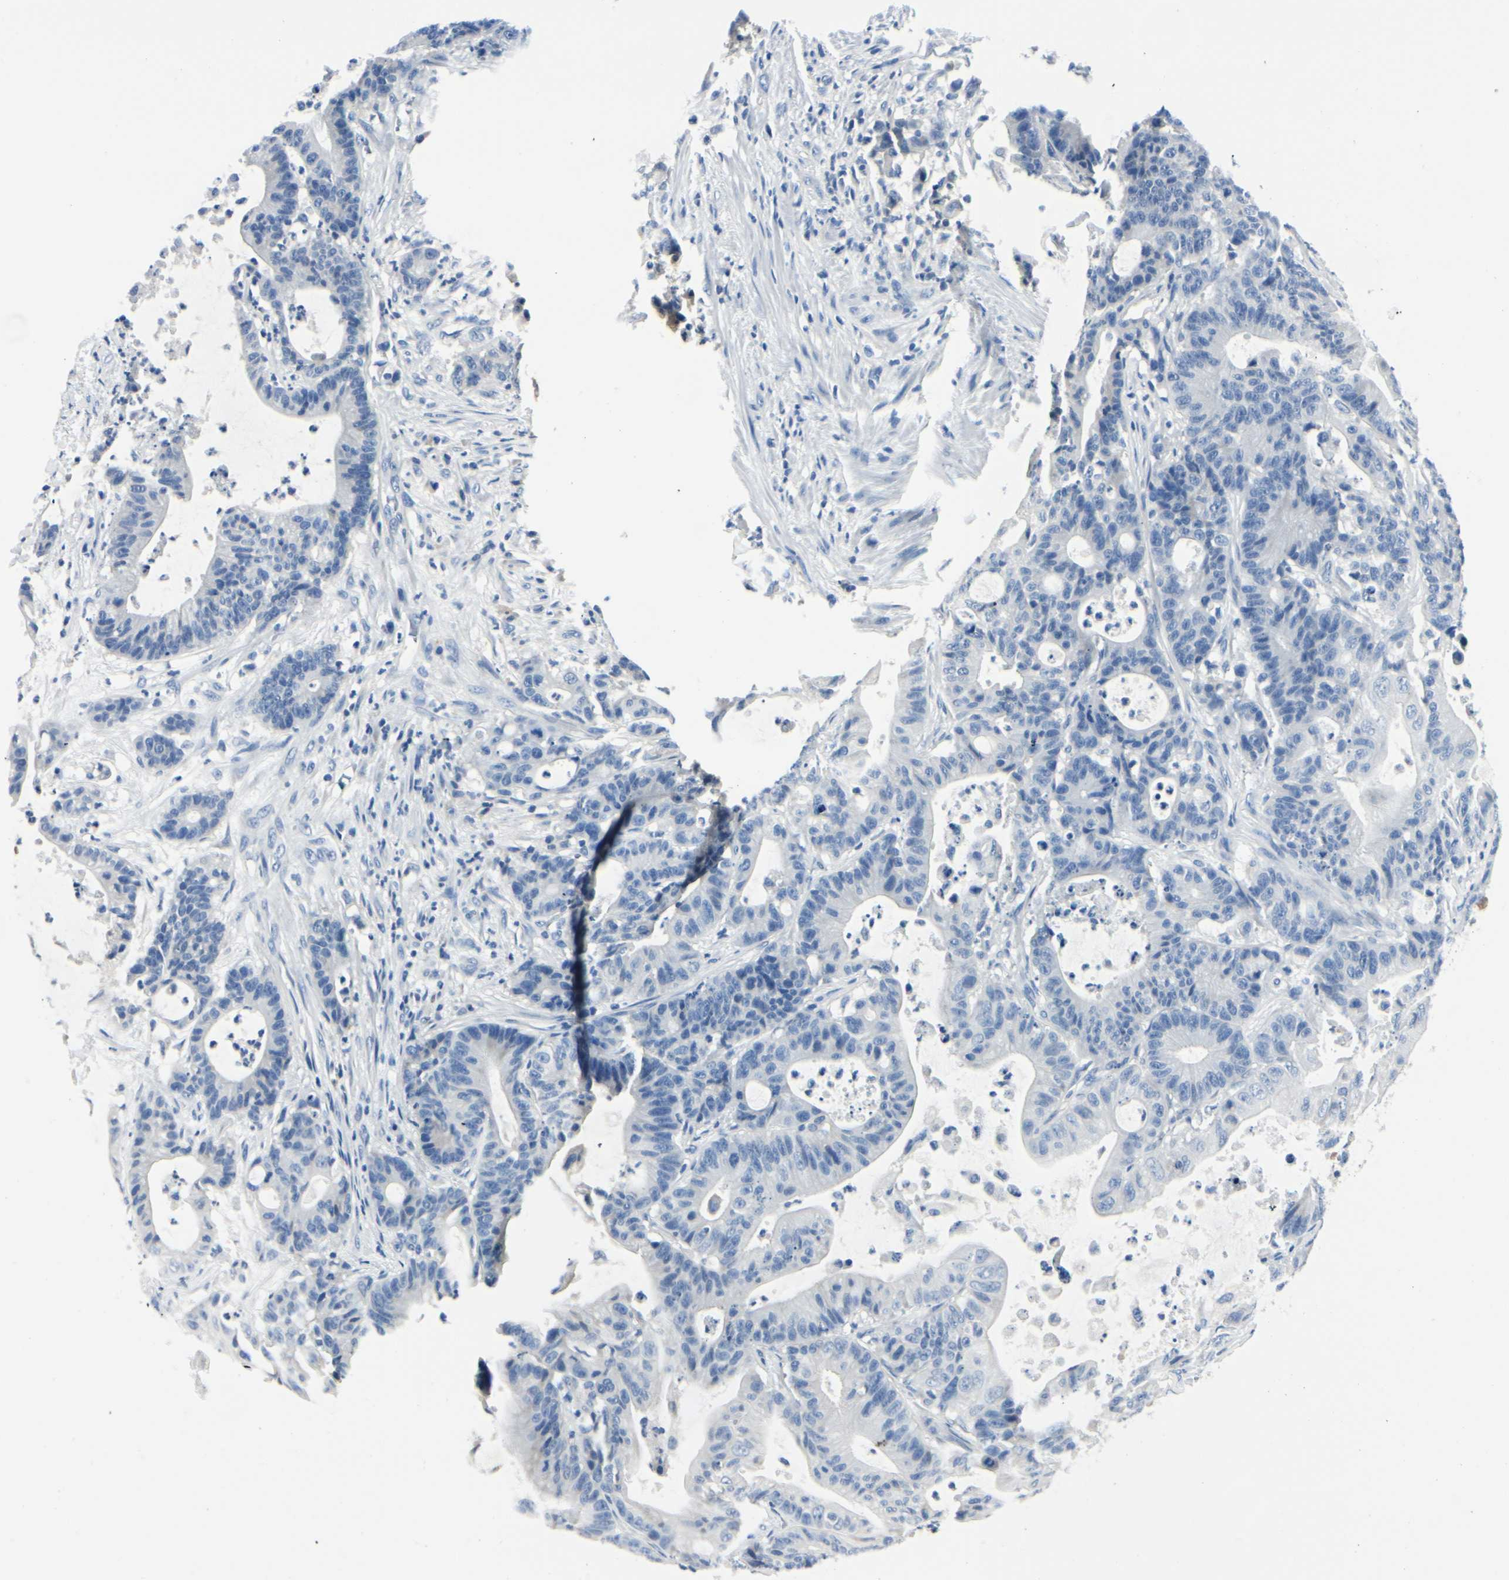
{"staining": {"intensity": "negative", "quantity": "none", "location": "none"}, "tissue": "colorectal cancer", "cell_type": "Tumor cells", "image_type": "cancer", "snomed": [{"axis": "morphology", "description": "Adenocarcinoma, NOS"}, {"axis": "topography", "description": "Colon"}], "caption": "High magnification brightfield microscopy of colorectal cancer stained with DAB (brown) and counterstained with hematoxylin (blue): tumor cells show no significant staining.", "gene": "TGFBR3", "patient": {"sex": "female", "age": 84}}